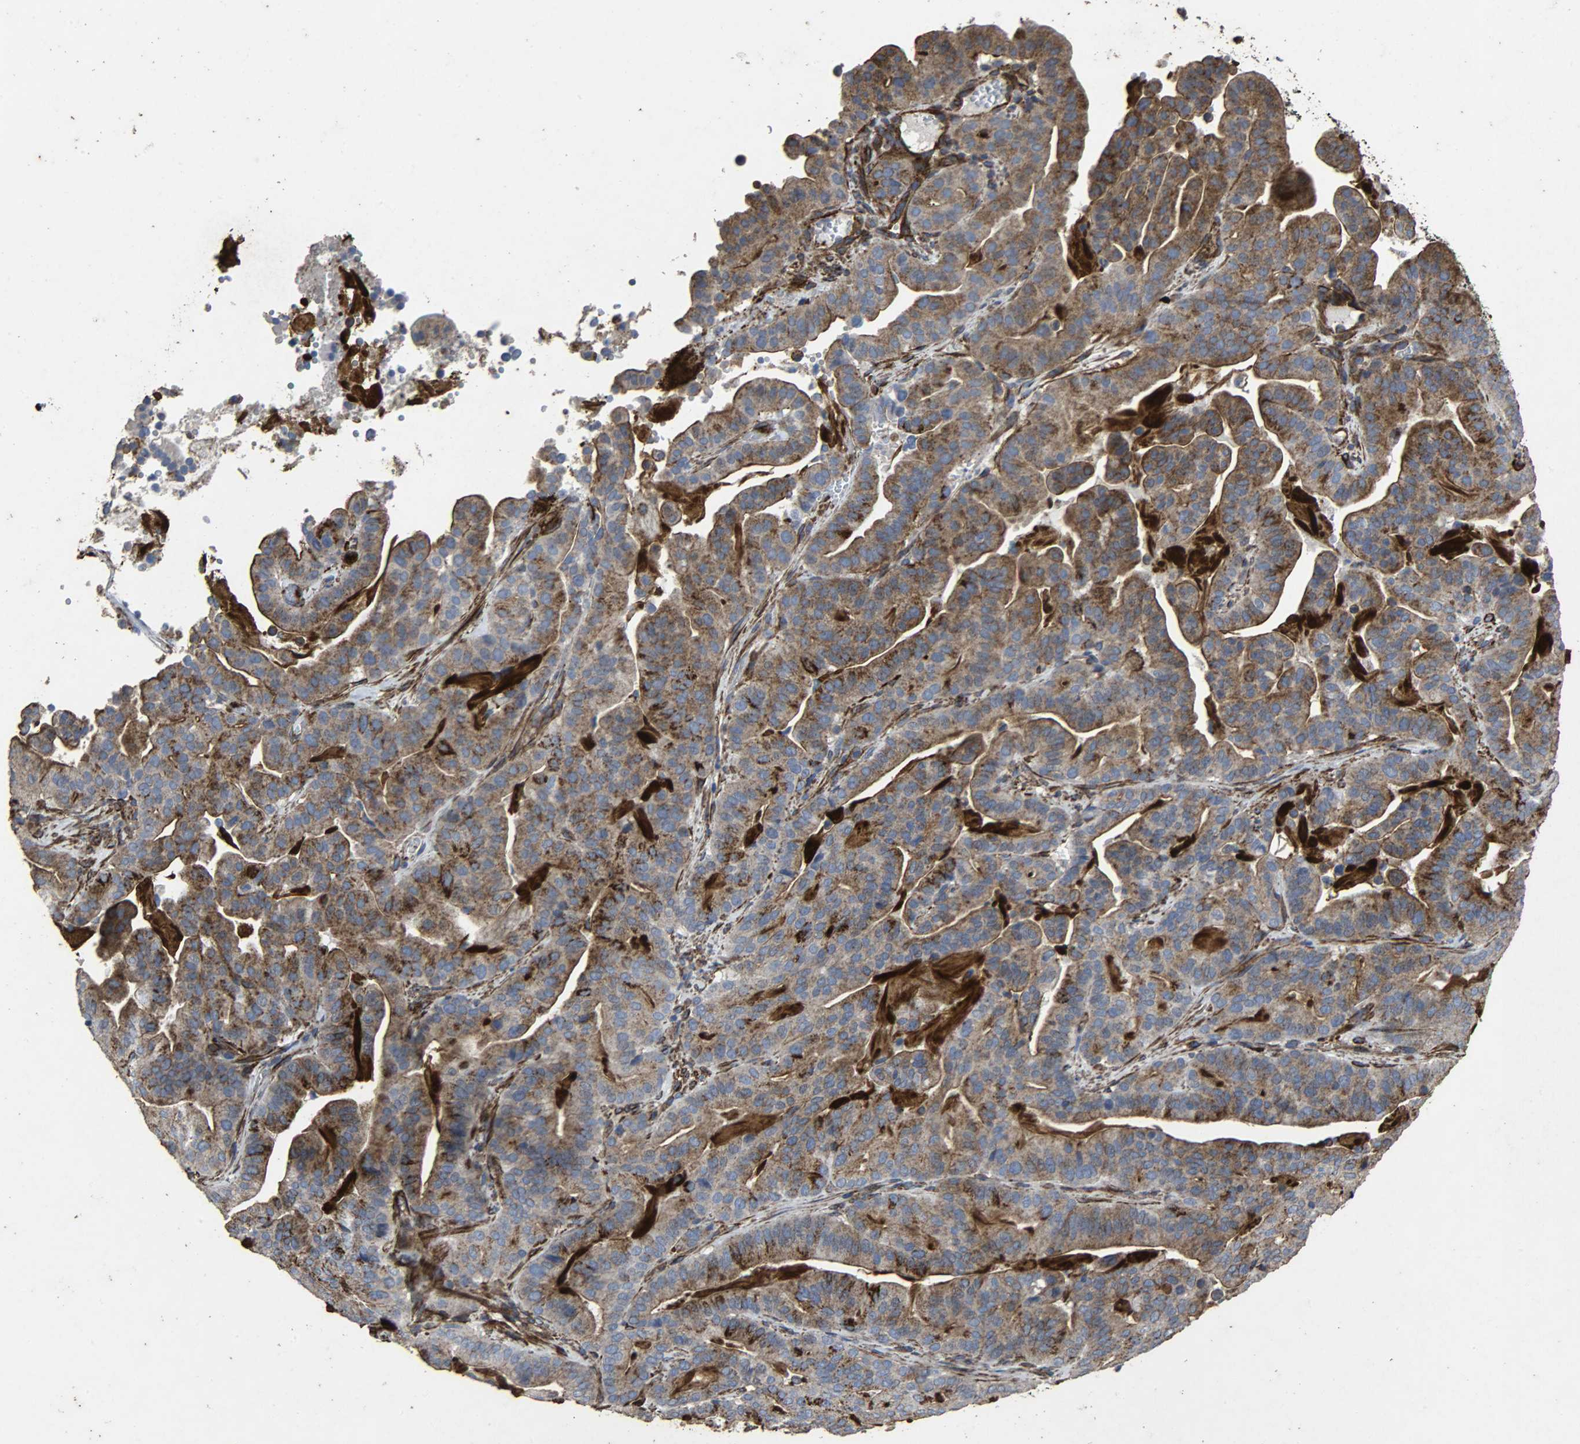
{"staining": {"intensity": "moderate", "quantity": "25%-75%", "location": "cytoplasmic/membranous"}, "tissue": "pancreatic cancer", "cell_type": "Tumor cells", "image_type": "cancer", "snomed": [{"axis": "morphology", "description": "Adenocarcinoma, NOS"}, {"axis": "topography", "description": "Pancreas"}], "caption": "A brown stain highlights moderate cytoplasmic/membranous expression of a protein in human pancreatic adenocarcinoma tumor cells.", "gene": "TPM4", "patient": {"sex": "male", "age": 63}}